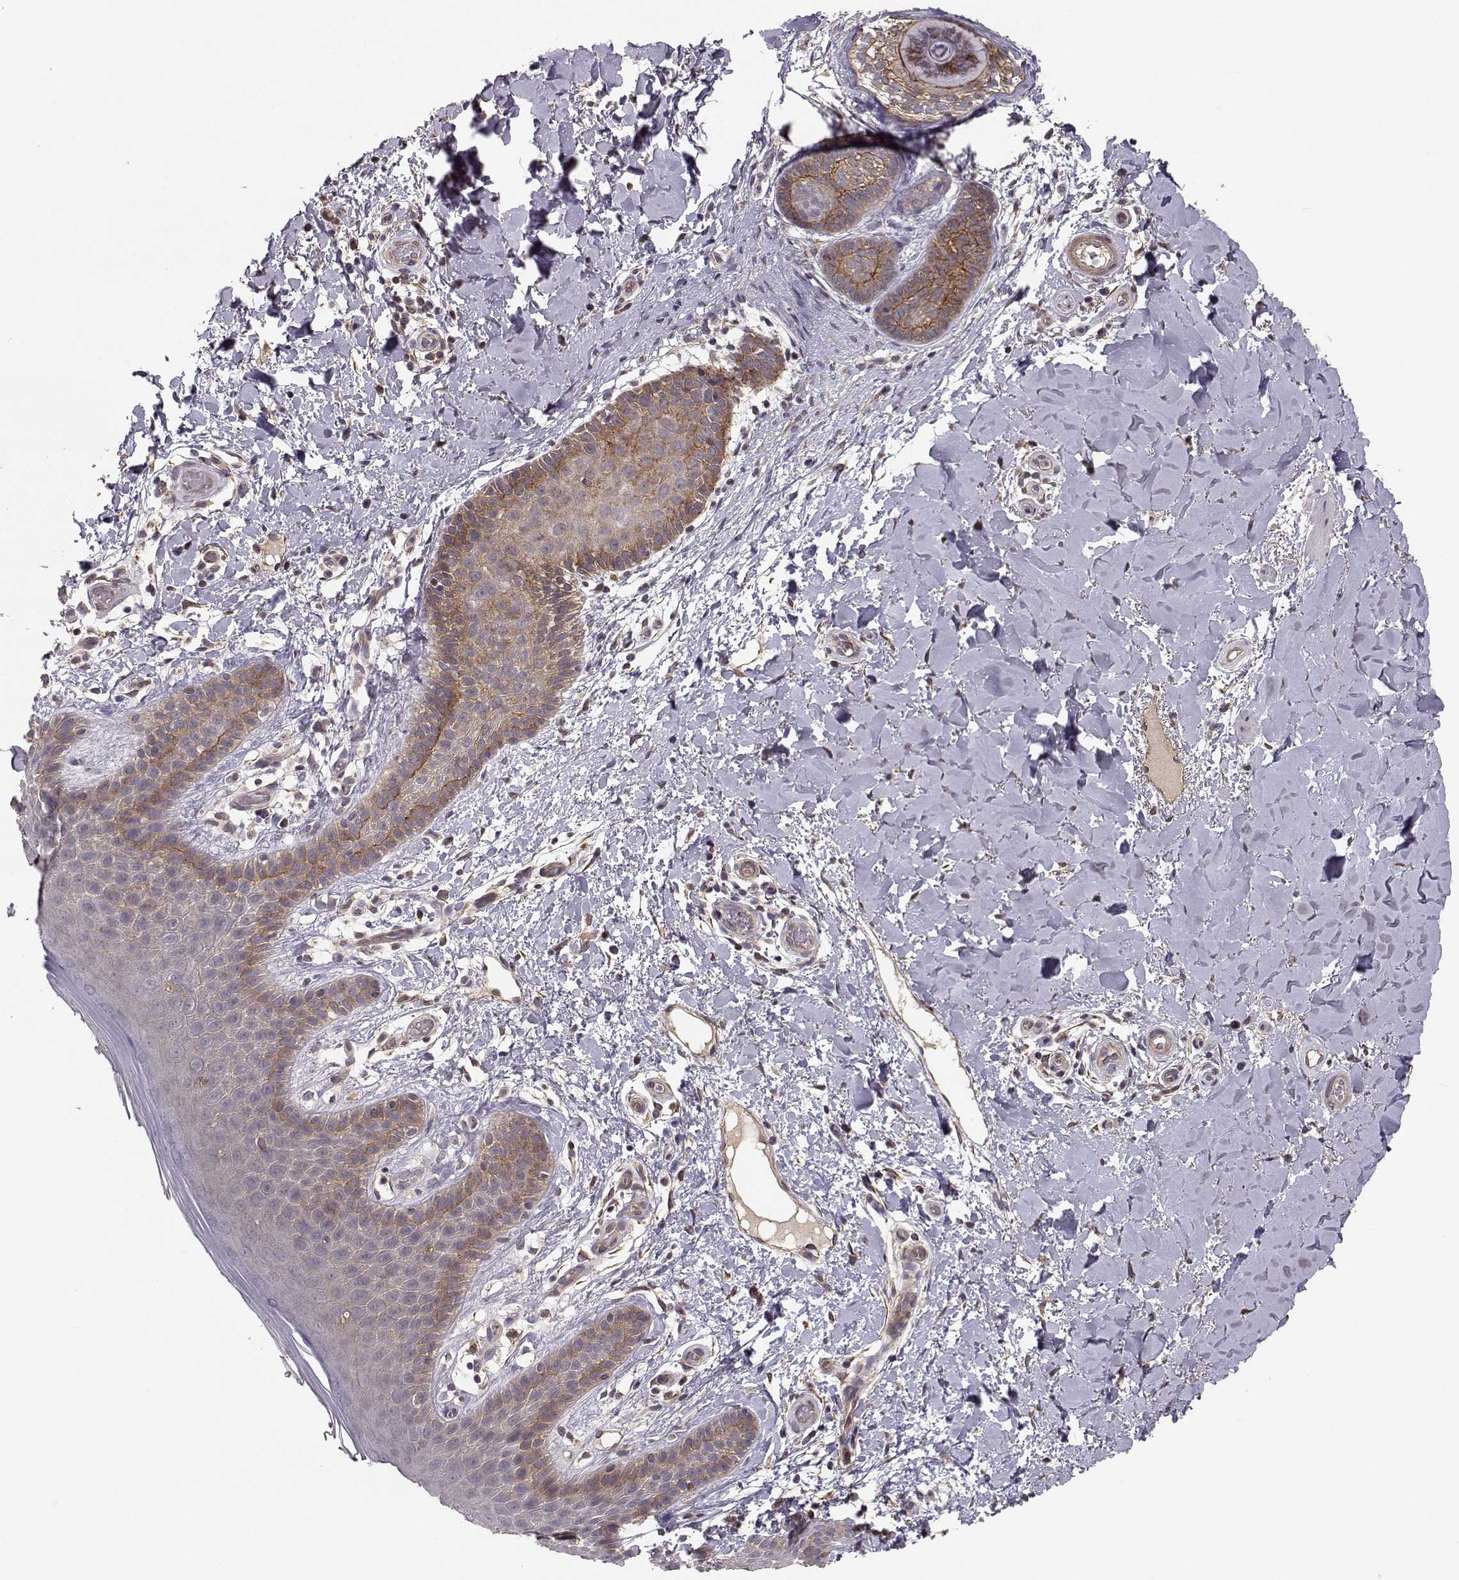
{"staining": {"intensity": "moderate", "quantity": "<25%", "location": "cytoplasmic/membranous"}, "tissue": "skin", "cell_type": "Epidermal cells", "image_type": "normal", "snomed": [{"axis": "morphology", "description": "Normal tissue, NOS"}, {"axis": "topography", "description": "Anal"}], "caption": "Protein expression analysis of unremarkable skin displays moderate cytoplasmic/membranous positivity in approximately <25% of epidermal cells.", "gene": "PLEKHG3", "patient": {"sex": "male", "age": 36}}